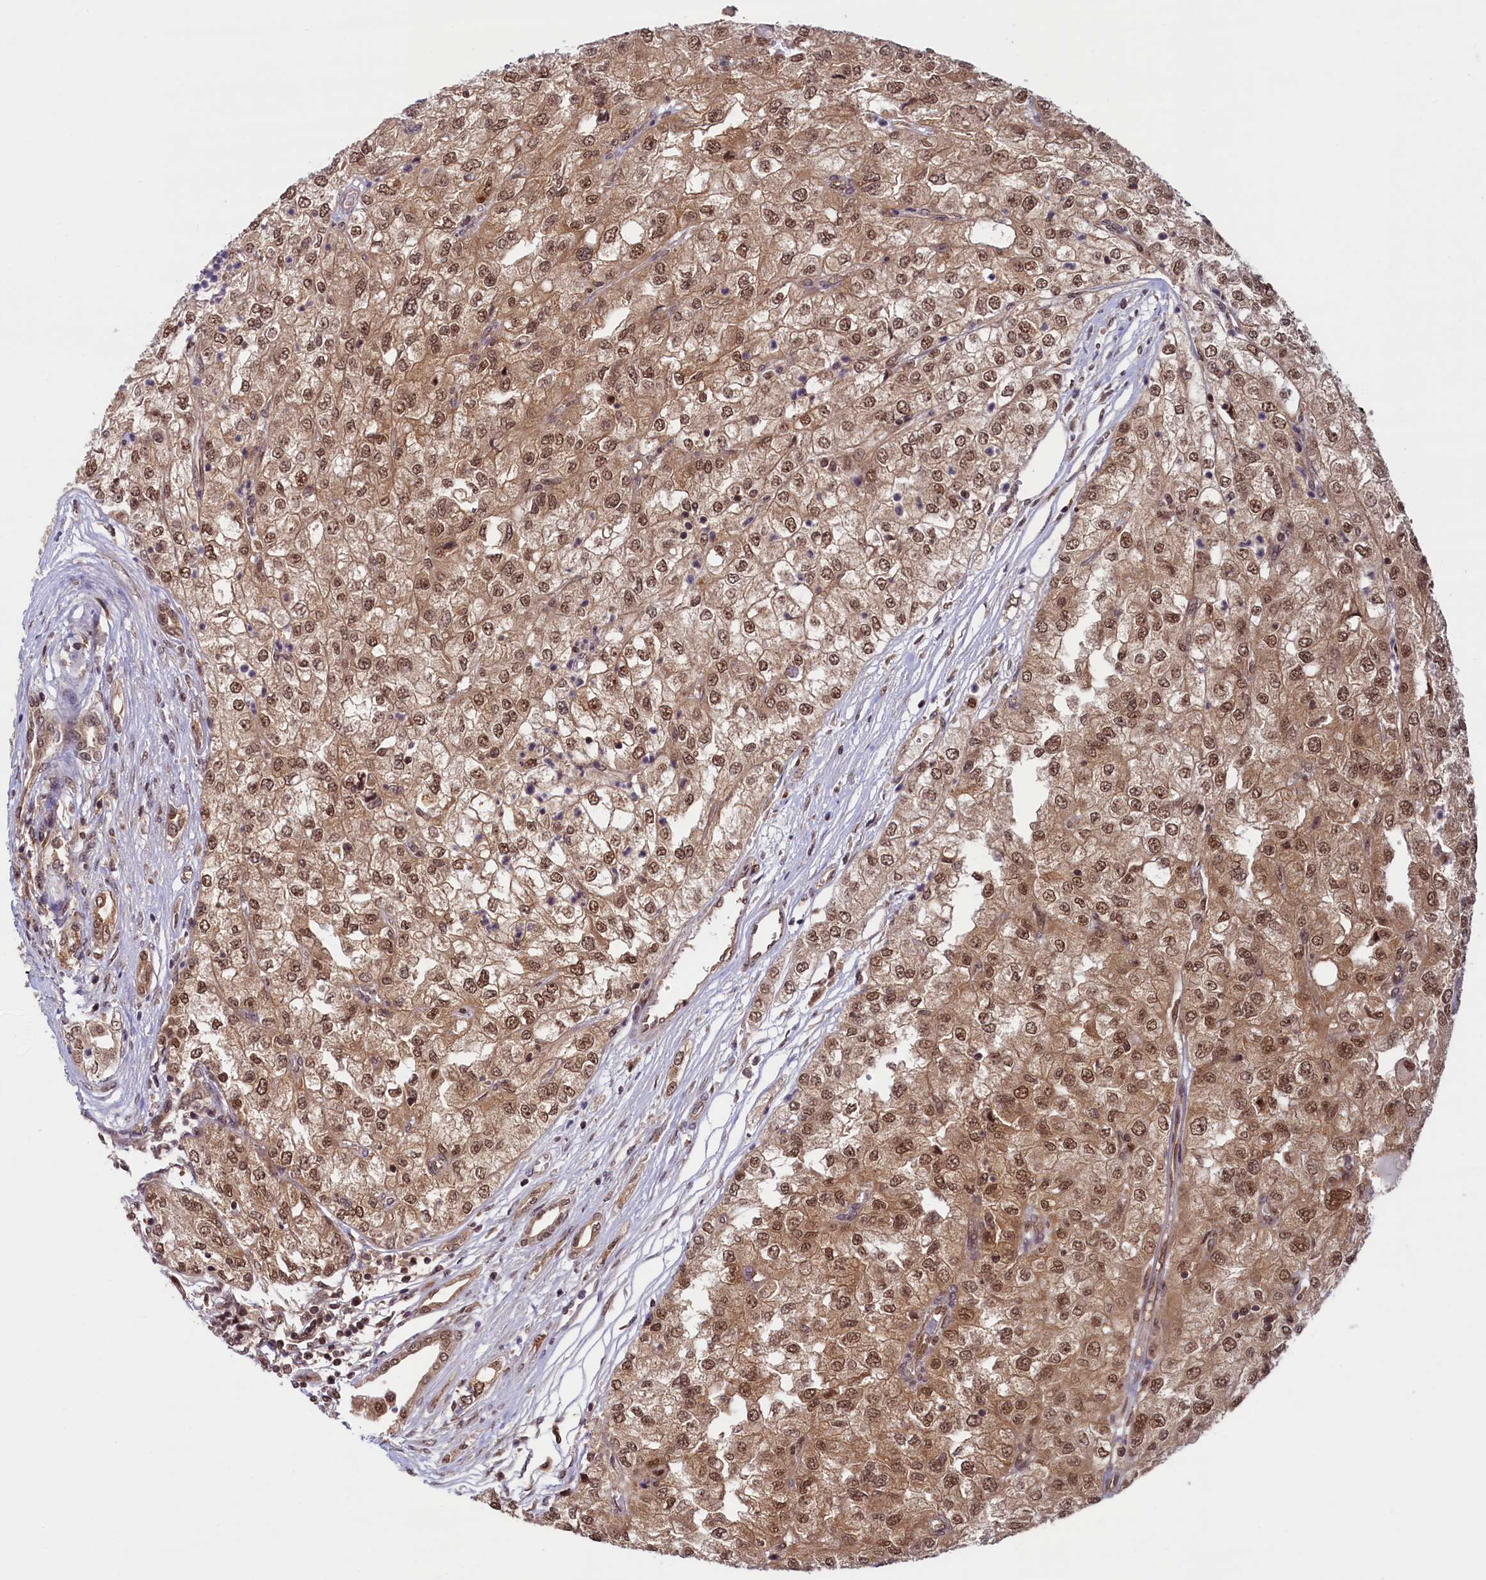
{"staining": {"intensity": "moderate", "quantity": ">75%", "location": "cytoplasmic/membranous,nuclear"}, "tissue": "renal cancer", "cell_type": "Tumor cells", "image_type": "cancer", "snomed": [{"axis": "morphology", "description": "Adenocarcinoma, NOS"}, {"axis": "topography", "description": "Kidney"}], "caption": "Immunohistochemistry (IHC) (DAB (3,3'-diaminobenzidine)) staining of human adenocarcinoma (renal) shows moderate cytoplasmic/membranous and nuclear protein positivity in about >75% of tumor cells.", "gene": "SLC7A6OS", "patient": {"sex": "female", "age": 54}}